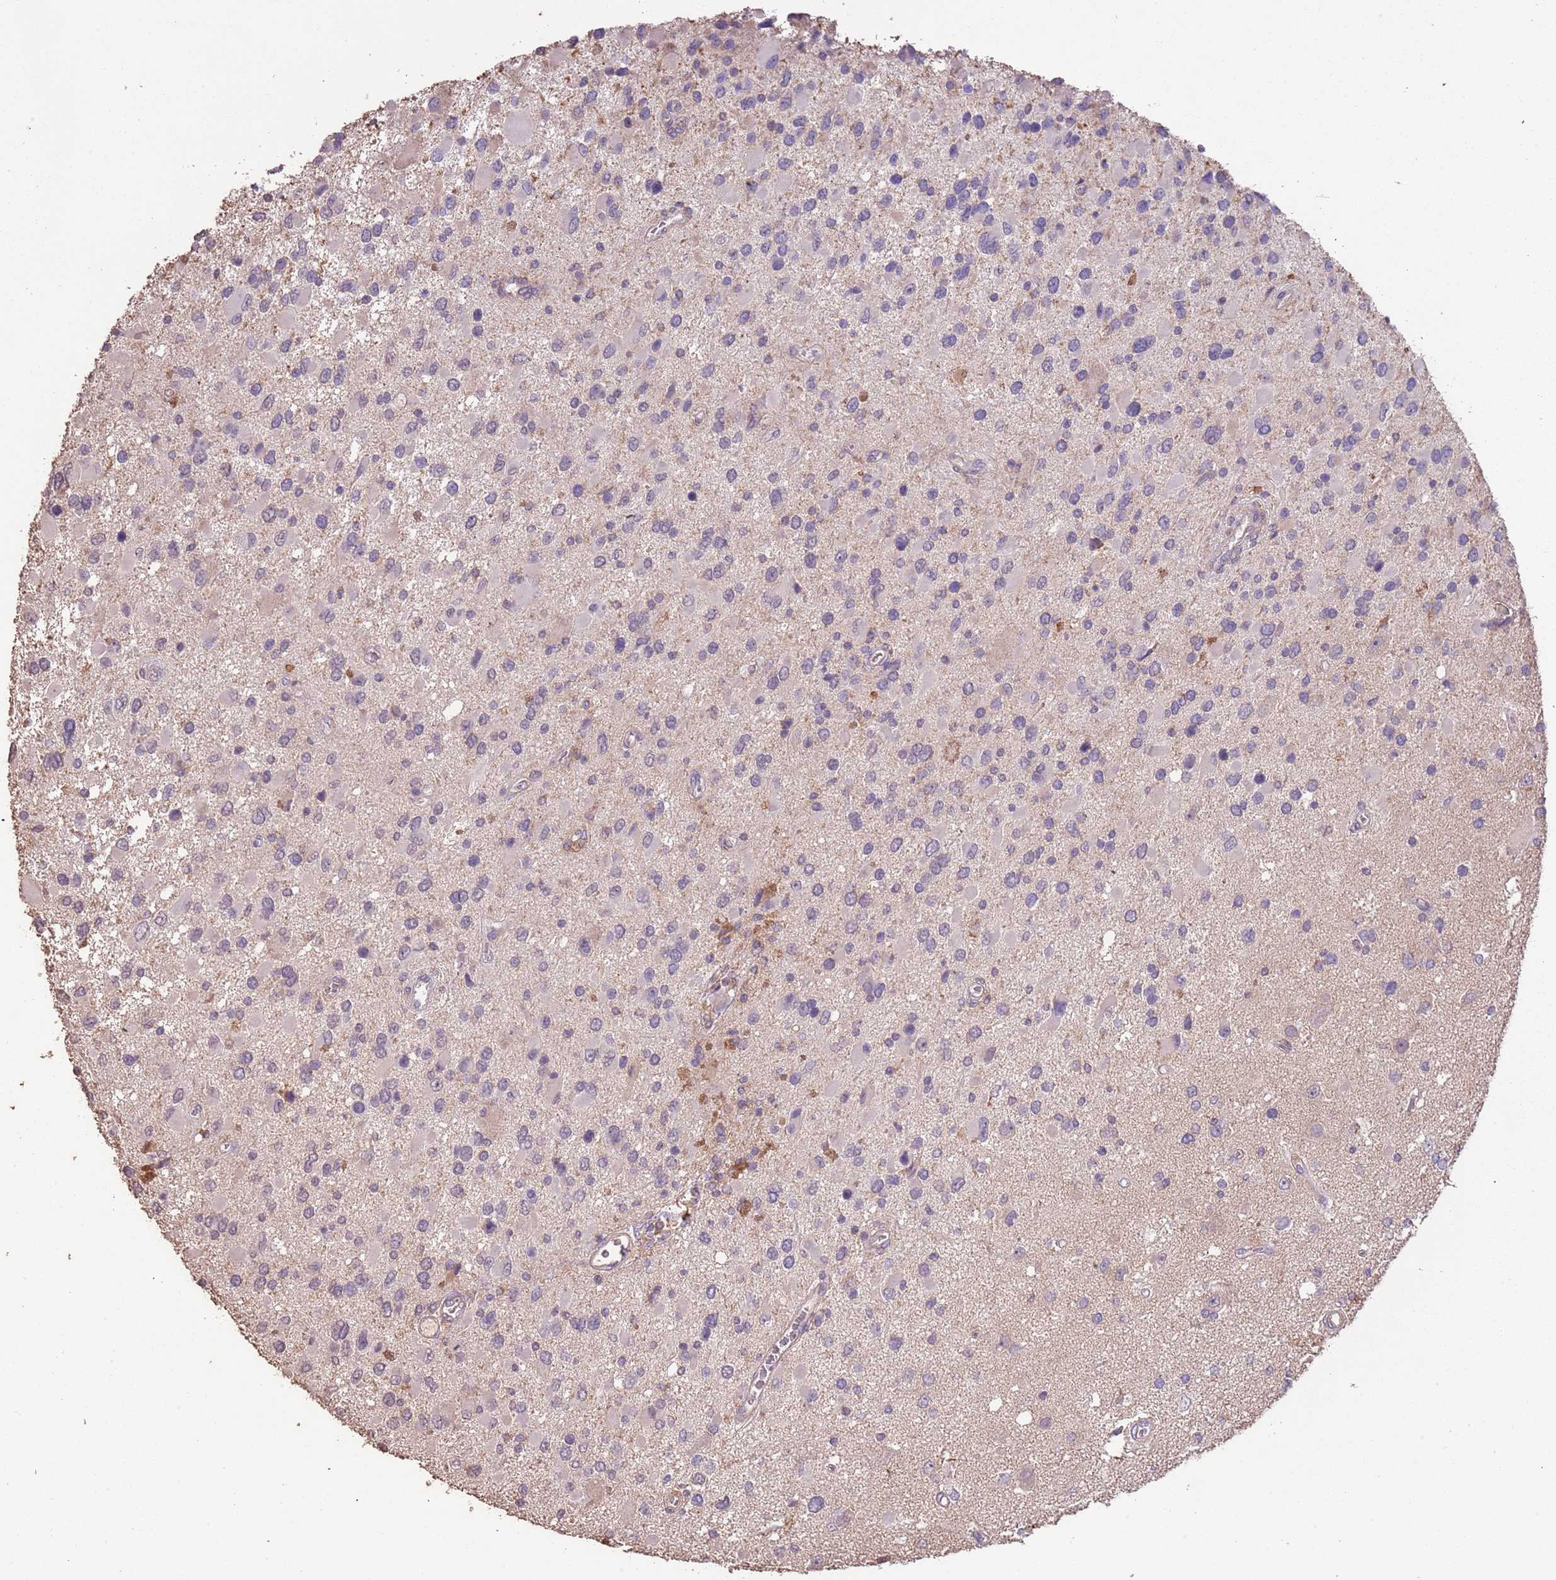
{"staining": {"intensity": "negative", "quantity": "none", "location": "none"}, "tissue": "glioma", "cell_type": "Tumor cells", "image_type": "cancer", "snomed": [{"axis": "morphology", "description": "Glioma, malignant, High grade"}, {"axis": "topography", "description": "Brain"}], "caption": "DAB (3,3'-diaminobenzidine) immunohistochemical staining of malignant glioma (high-grade) shows no significant positivity in tumor cells.", "gene": "FECH", "patient": {"sex": "male", "age": 53}}